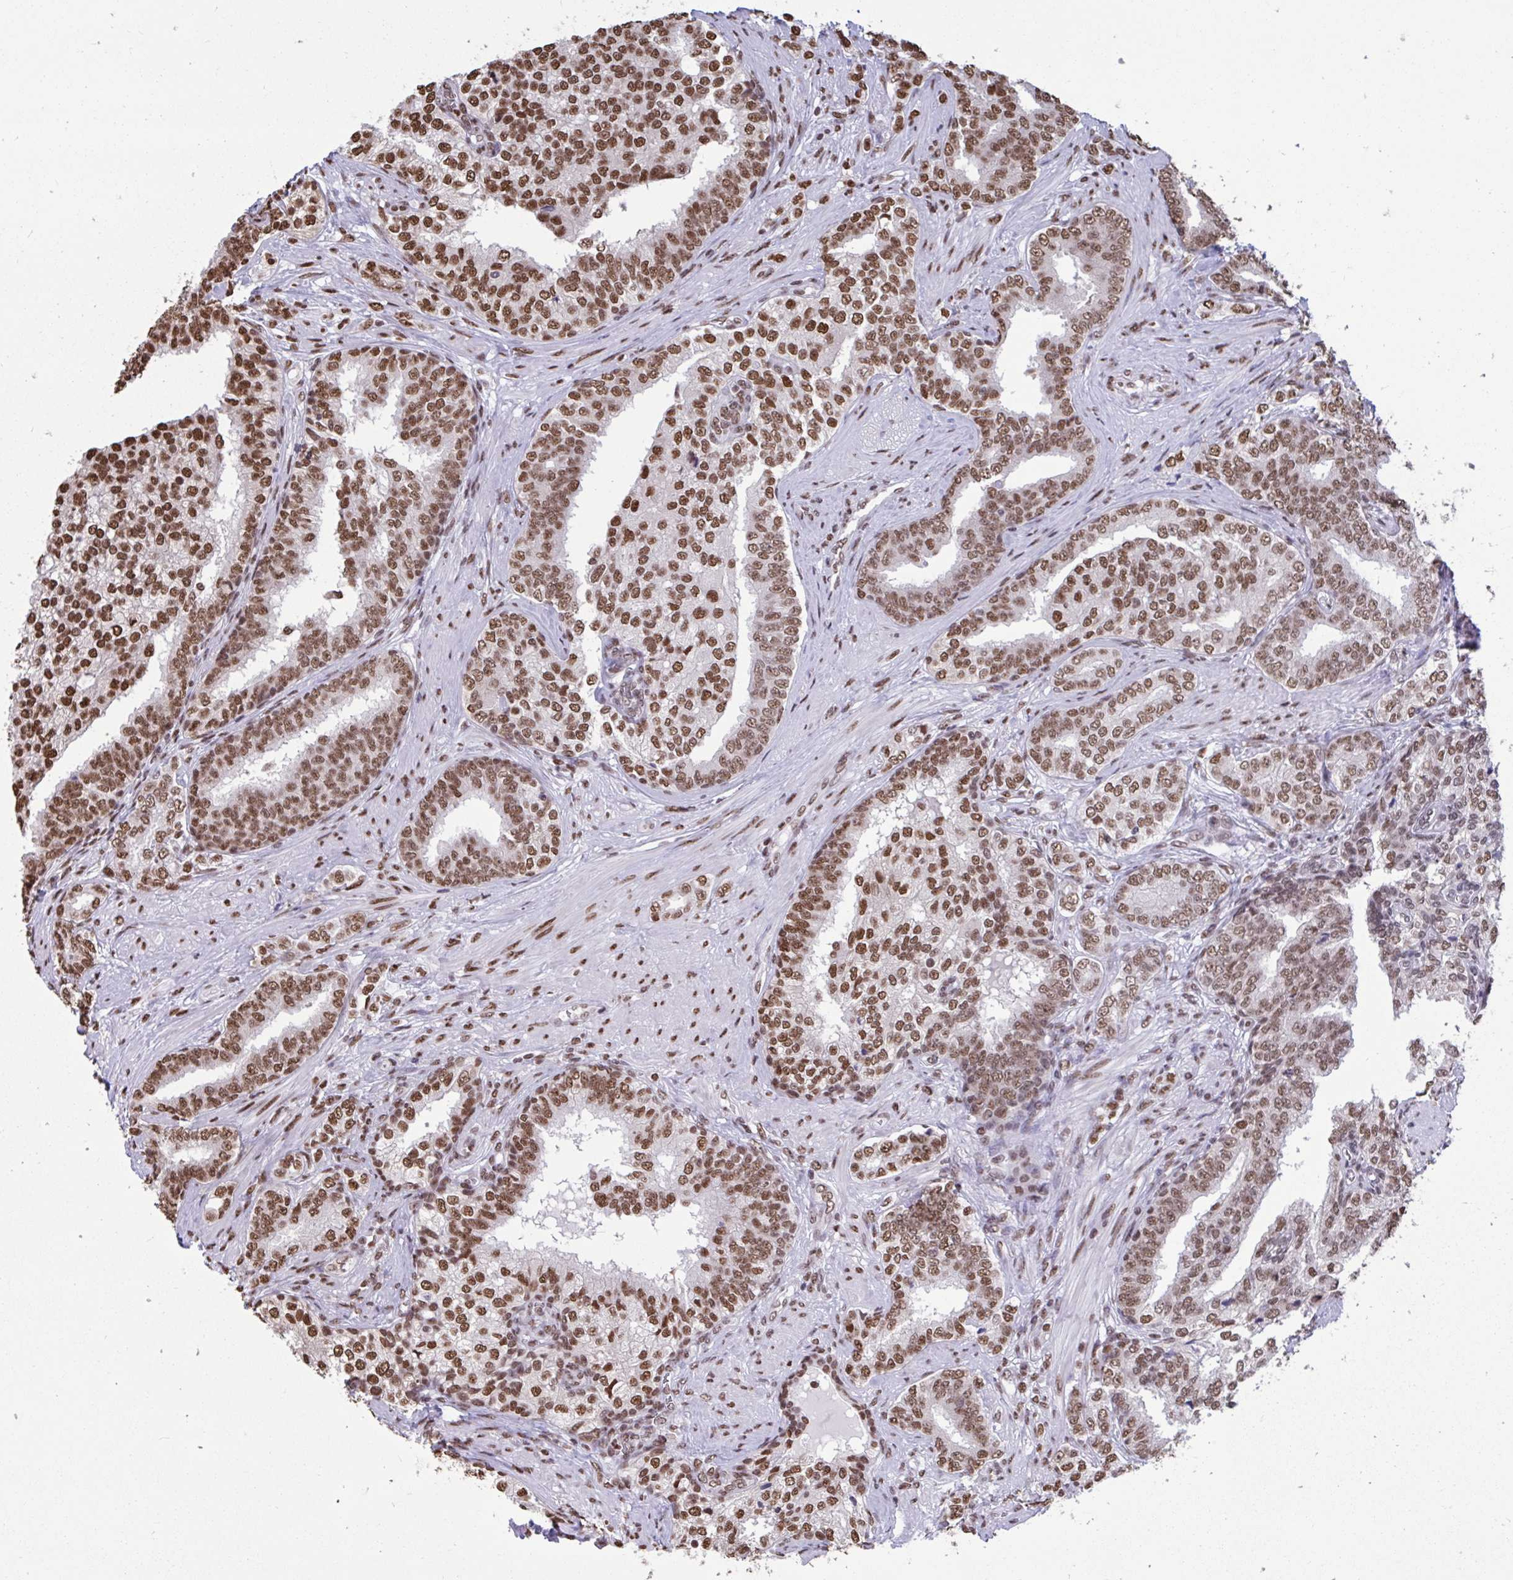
{"staining": {"intensity": "moderate", "quantity": ">75%", "location": "nuclear"}, "tissue": "prostate cancer", "cell_type": "Tumor cells", "image_type": "cancer", "snomed": [{"axis": "morphology", "description": "Adenocarcinoma, High grade"}, {"axis": "topography", "description": "Prostate"}], "caption": "High-grade adenocarcinoma (prostate) stained for a protein displays moderate nuclear positivity in tumor cells.", "gene": "HNRNPDL", "patient": {"sex": "male", "age": 72}}